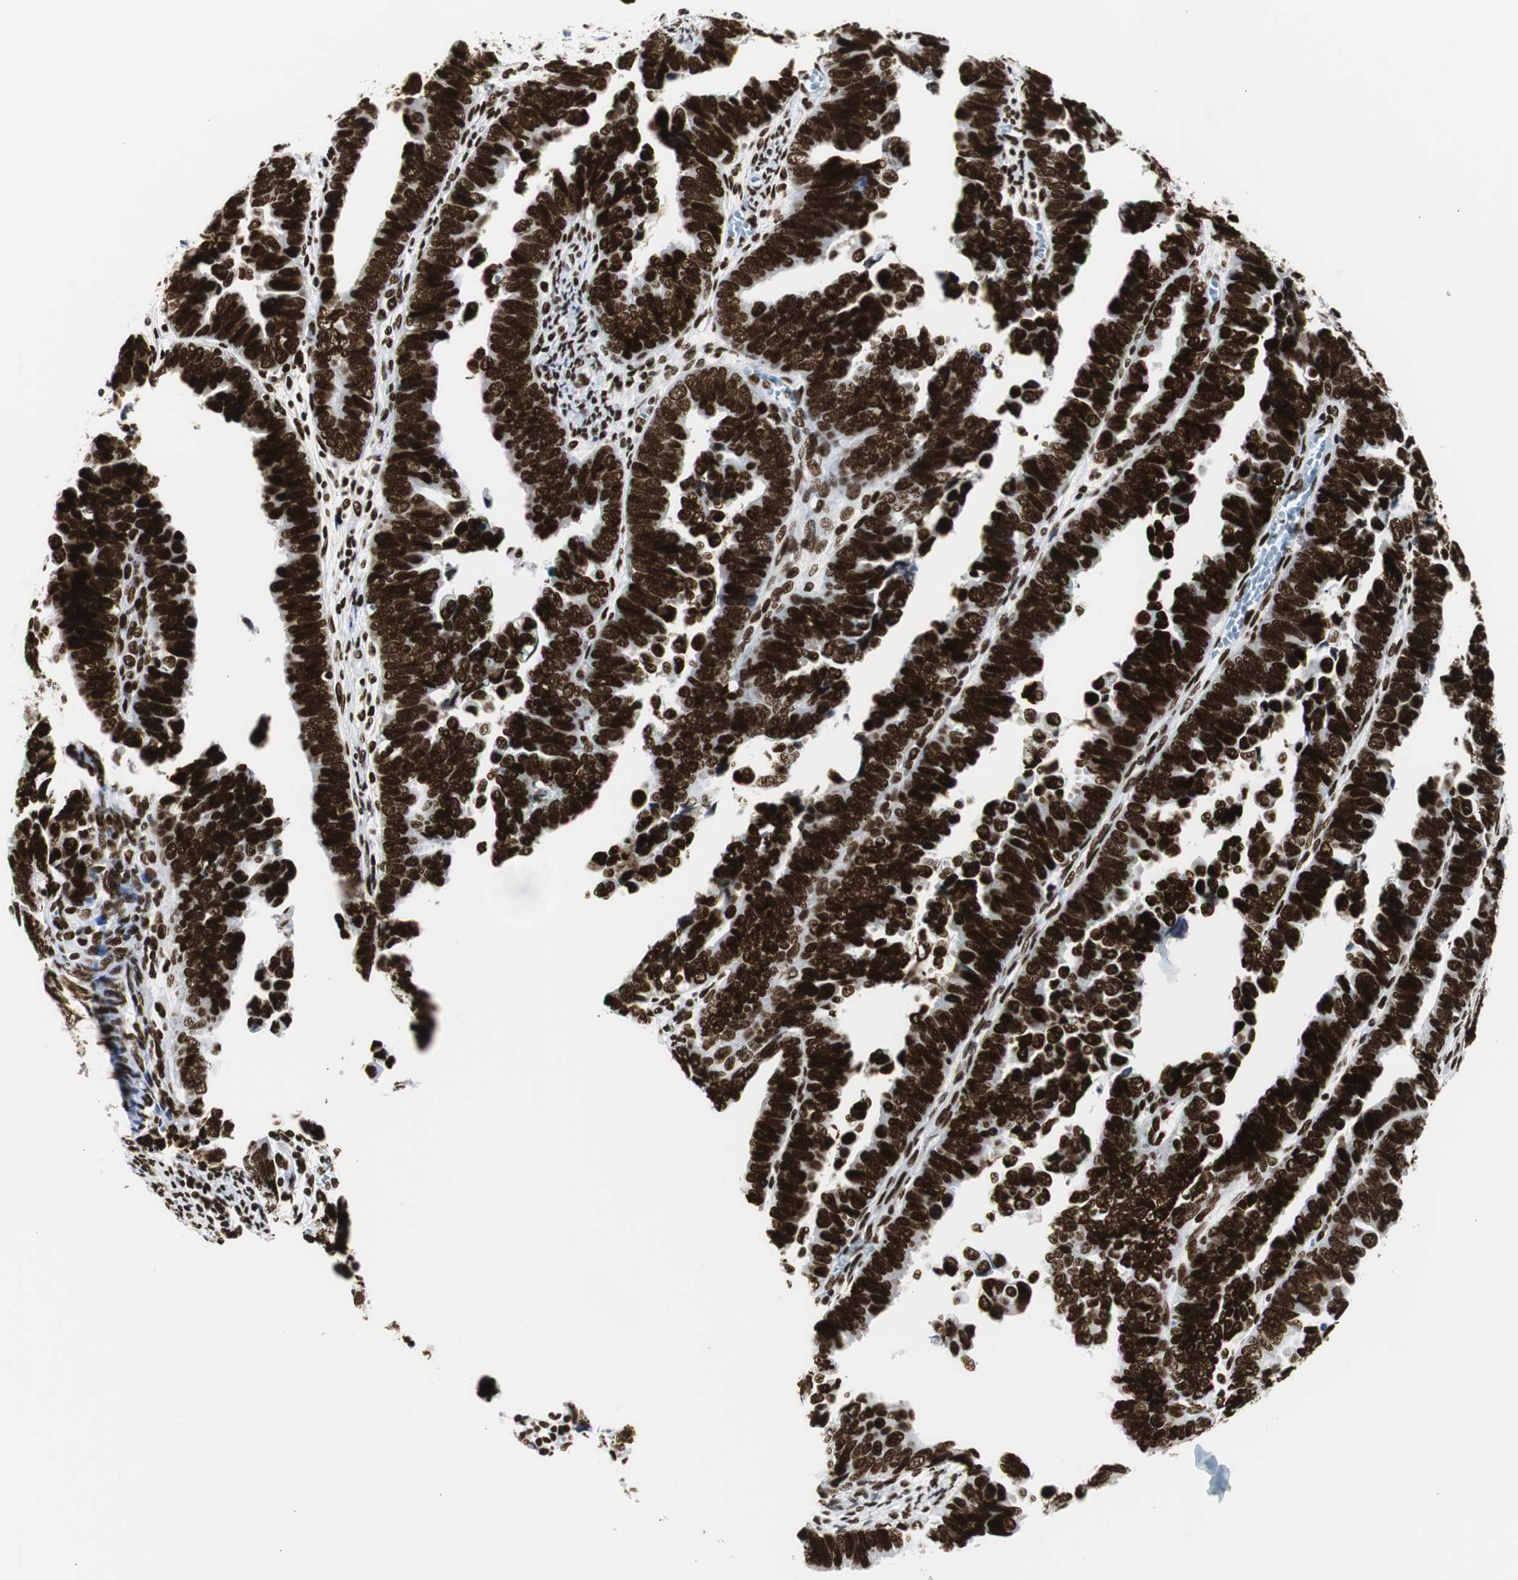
{"staining": {"intensity": "strong", "quantity": ">75%", "location": "nuclear"}, "tissue": "endometrial cancer", "cell_type": "Tumor cells", "image_type": "cancer", "snomed": [{"axis": "morphology", "description": "Adenocarcinoma, NOS"}, {"axis": "topography", "description": "Endometrium"}], "caption": "Immunohistochemical staining of endometrial cancer shows high levels of strong nuclear staining in about >75% of tumor cells.", "gene": "HNRNPH2", "patient": {"sex": "female", "age": 75}}